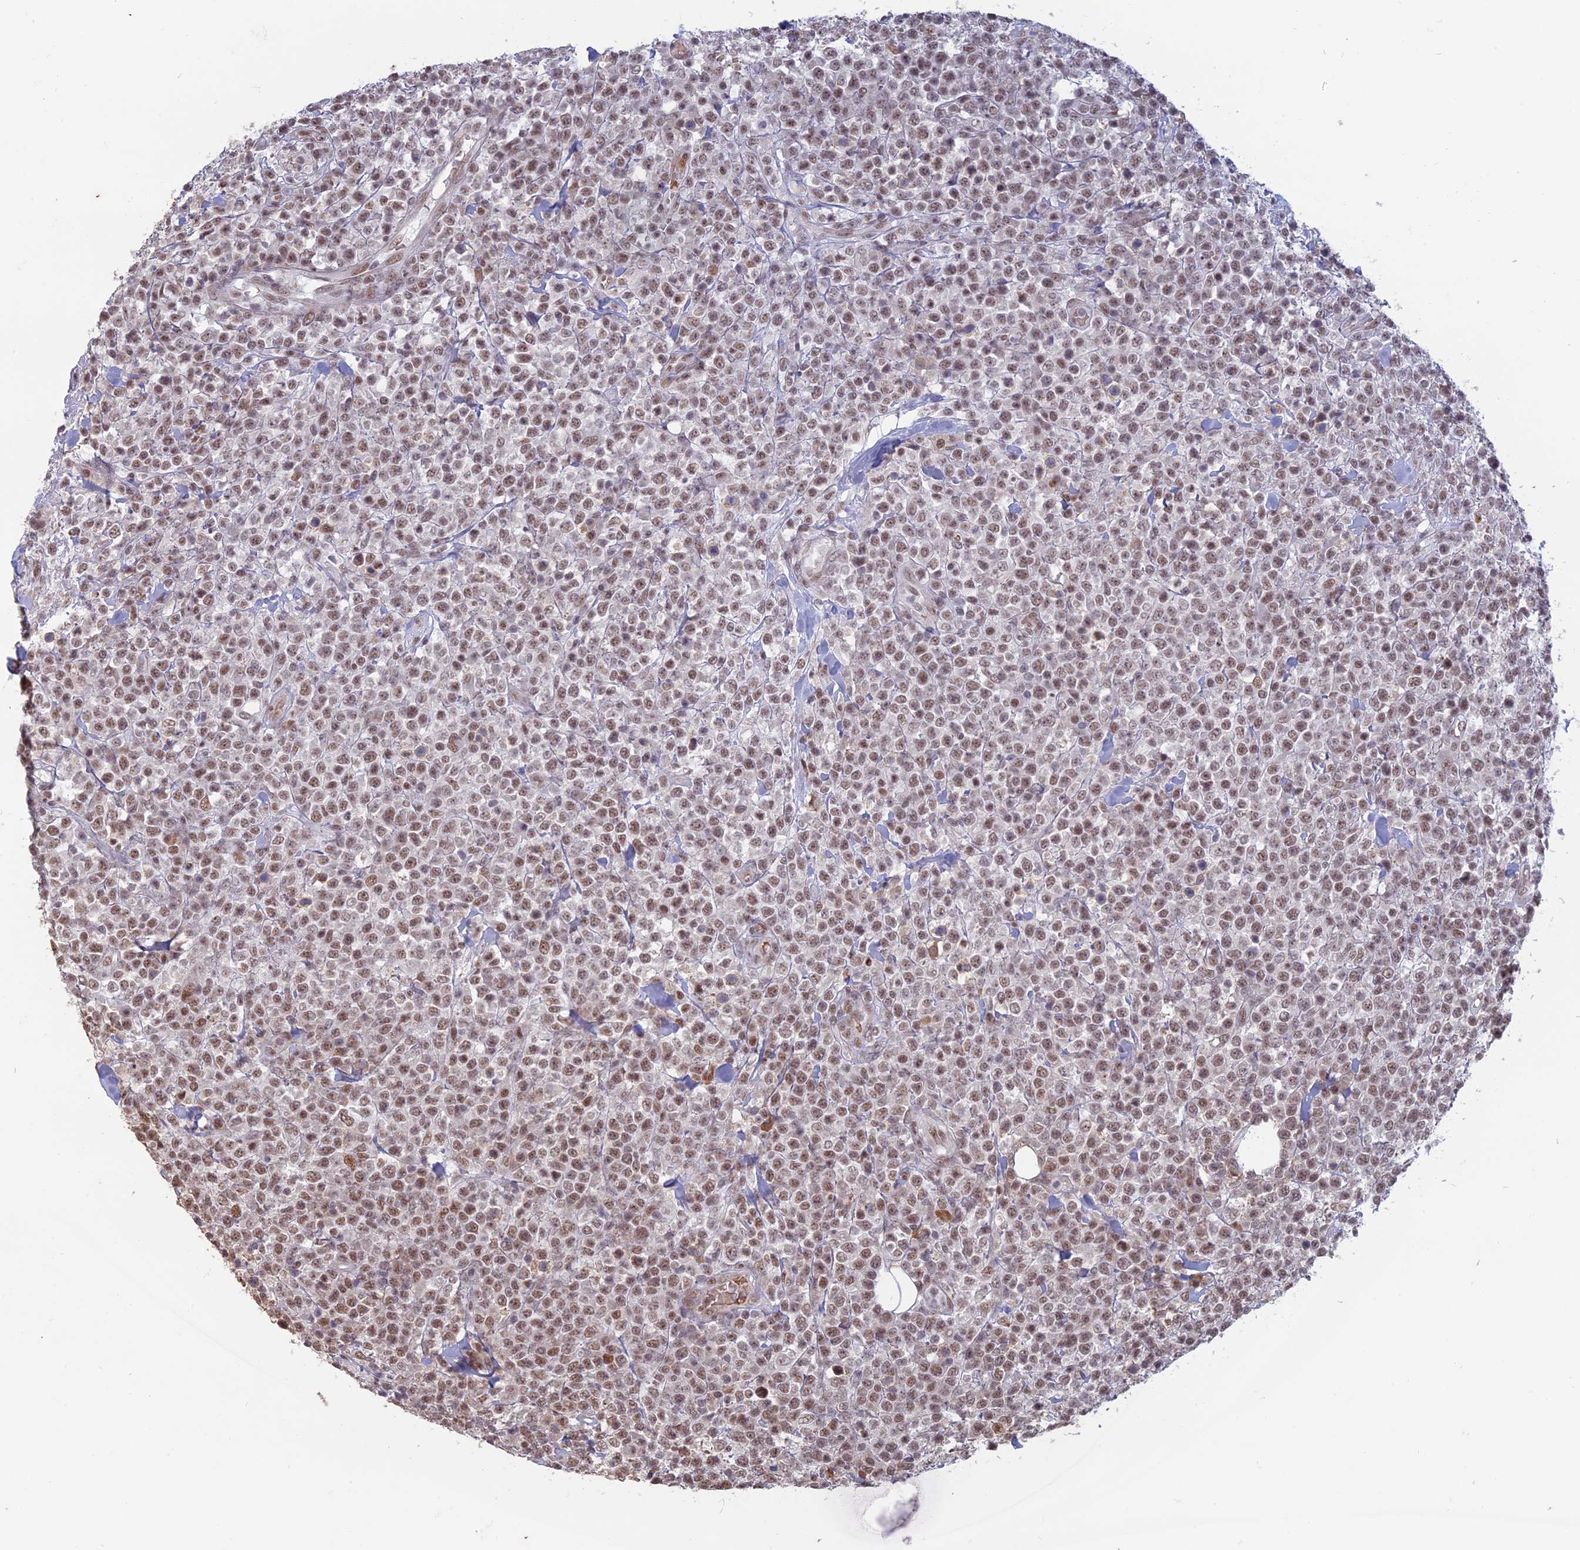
{"staining": {"intensity": "moderate", "quantity": ">75%", "location": "nuclear"}, "tissue": "lymphoma", "cell_type": "Tumor cells", "image_type": "cancer", "snomed": [{"axis": "morphology", "description": "Malignant lymphoma, non-Hodgkin's type, High grade"}, {"axis": "topography", "description": "Colon"}], "caption": "Moderate nuclear expression is appreciated in about >75% of tumor cells in lymphoma.", "gene": "MFAP1", "patient": {"sex": "female", "age": 53}}